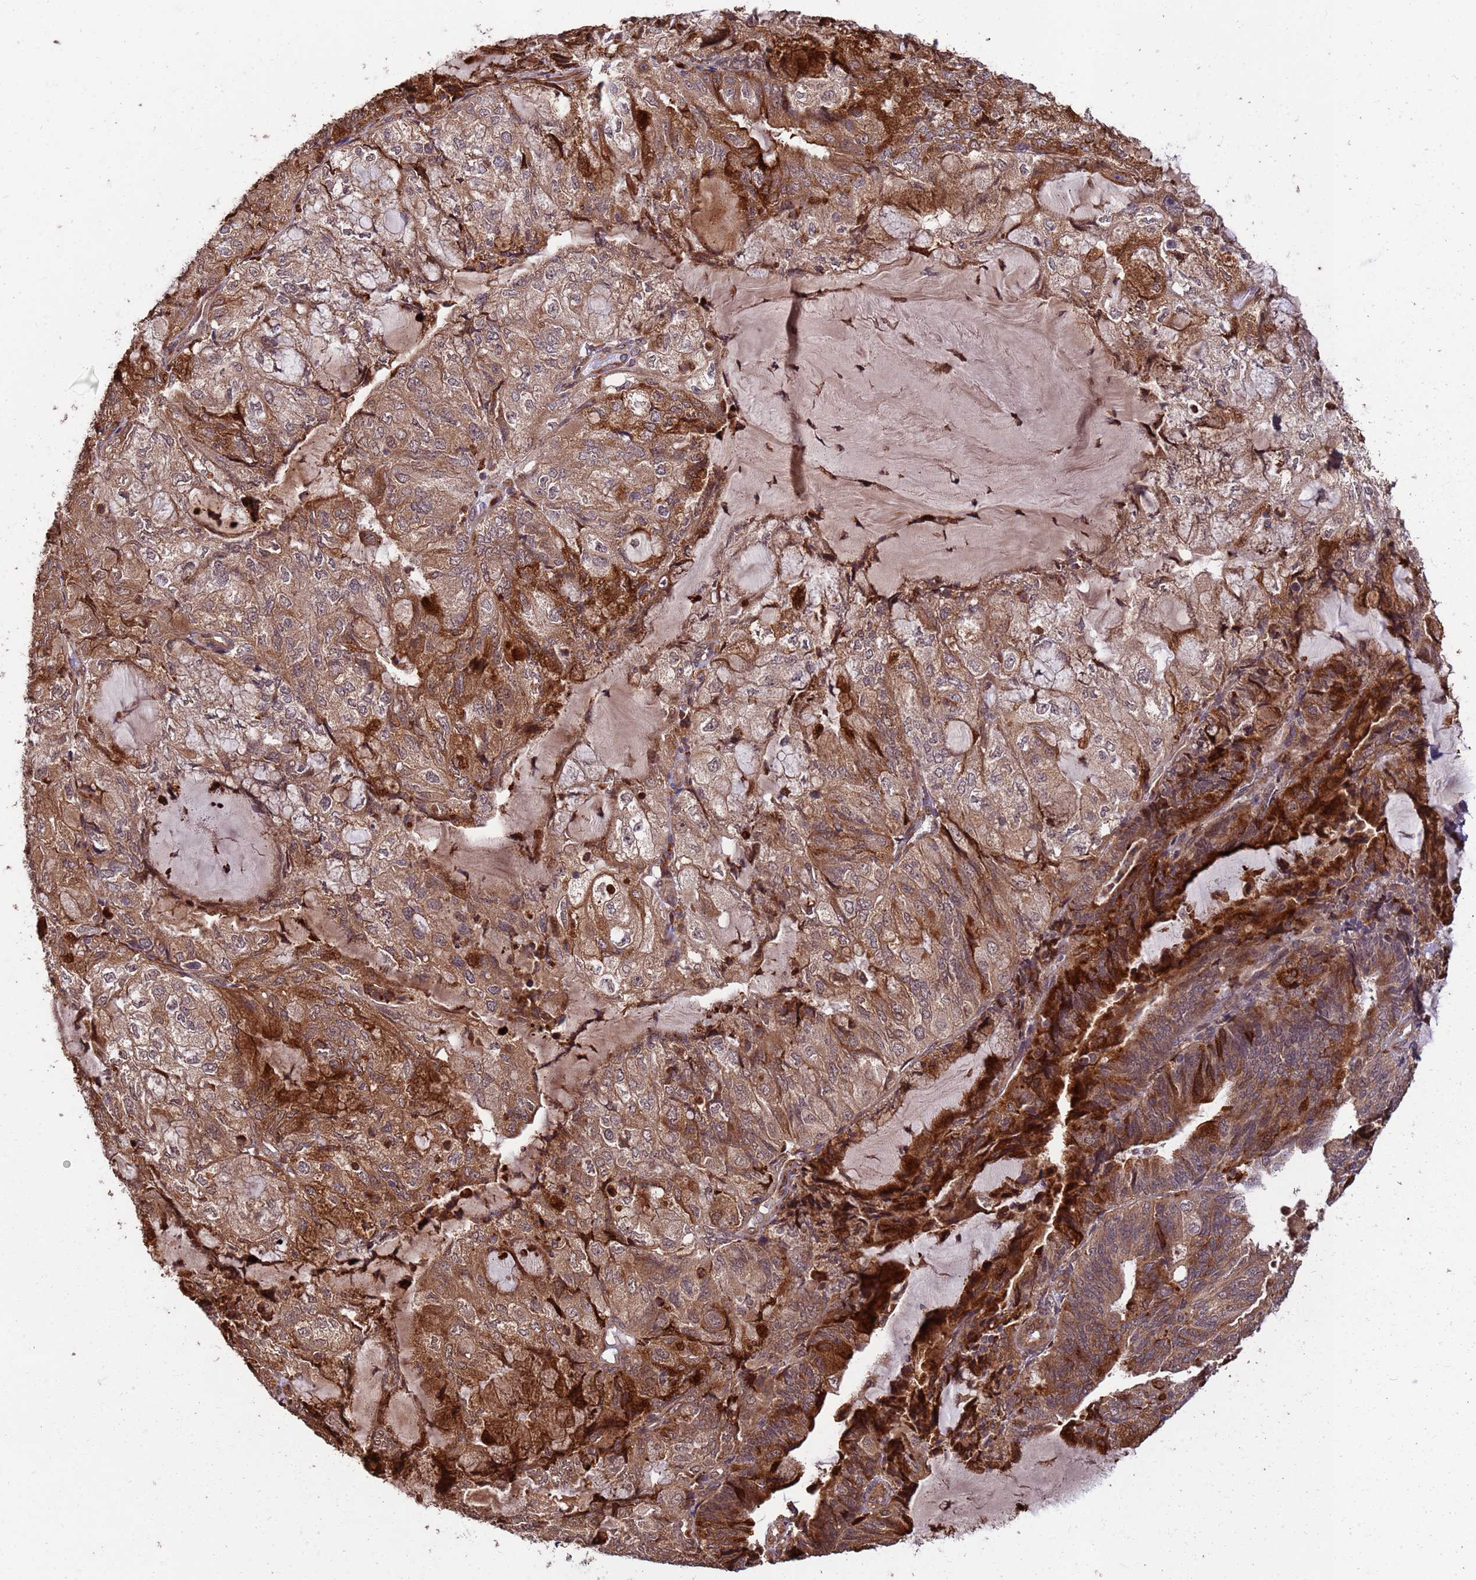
{"staining": {"intensity": "moderate", "quantity": ">75%", "location": "cytoplasmic/membranous"}, "tissue": "endometrial cancer", "cell_type": "Tumor cells", "image_type": "cancer", "snomed": [{"axis": "morphology", "description": "Adenocarcinoma, NOS"}, {"axis": "topography", "description": "Endometrium"}], "caption": "The immunohistochemical stain labels moderate cytoplasmic/membranous expression in tumor cells of adenocarcinoma (endometrial) tissue.", "gene": "ZNF619", "patient": {"sex": "female", "age": 81}}